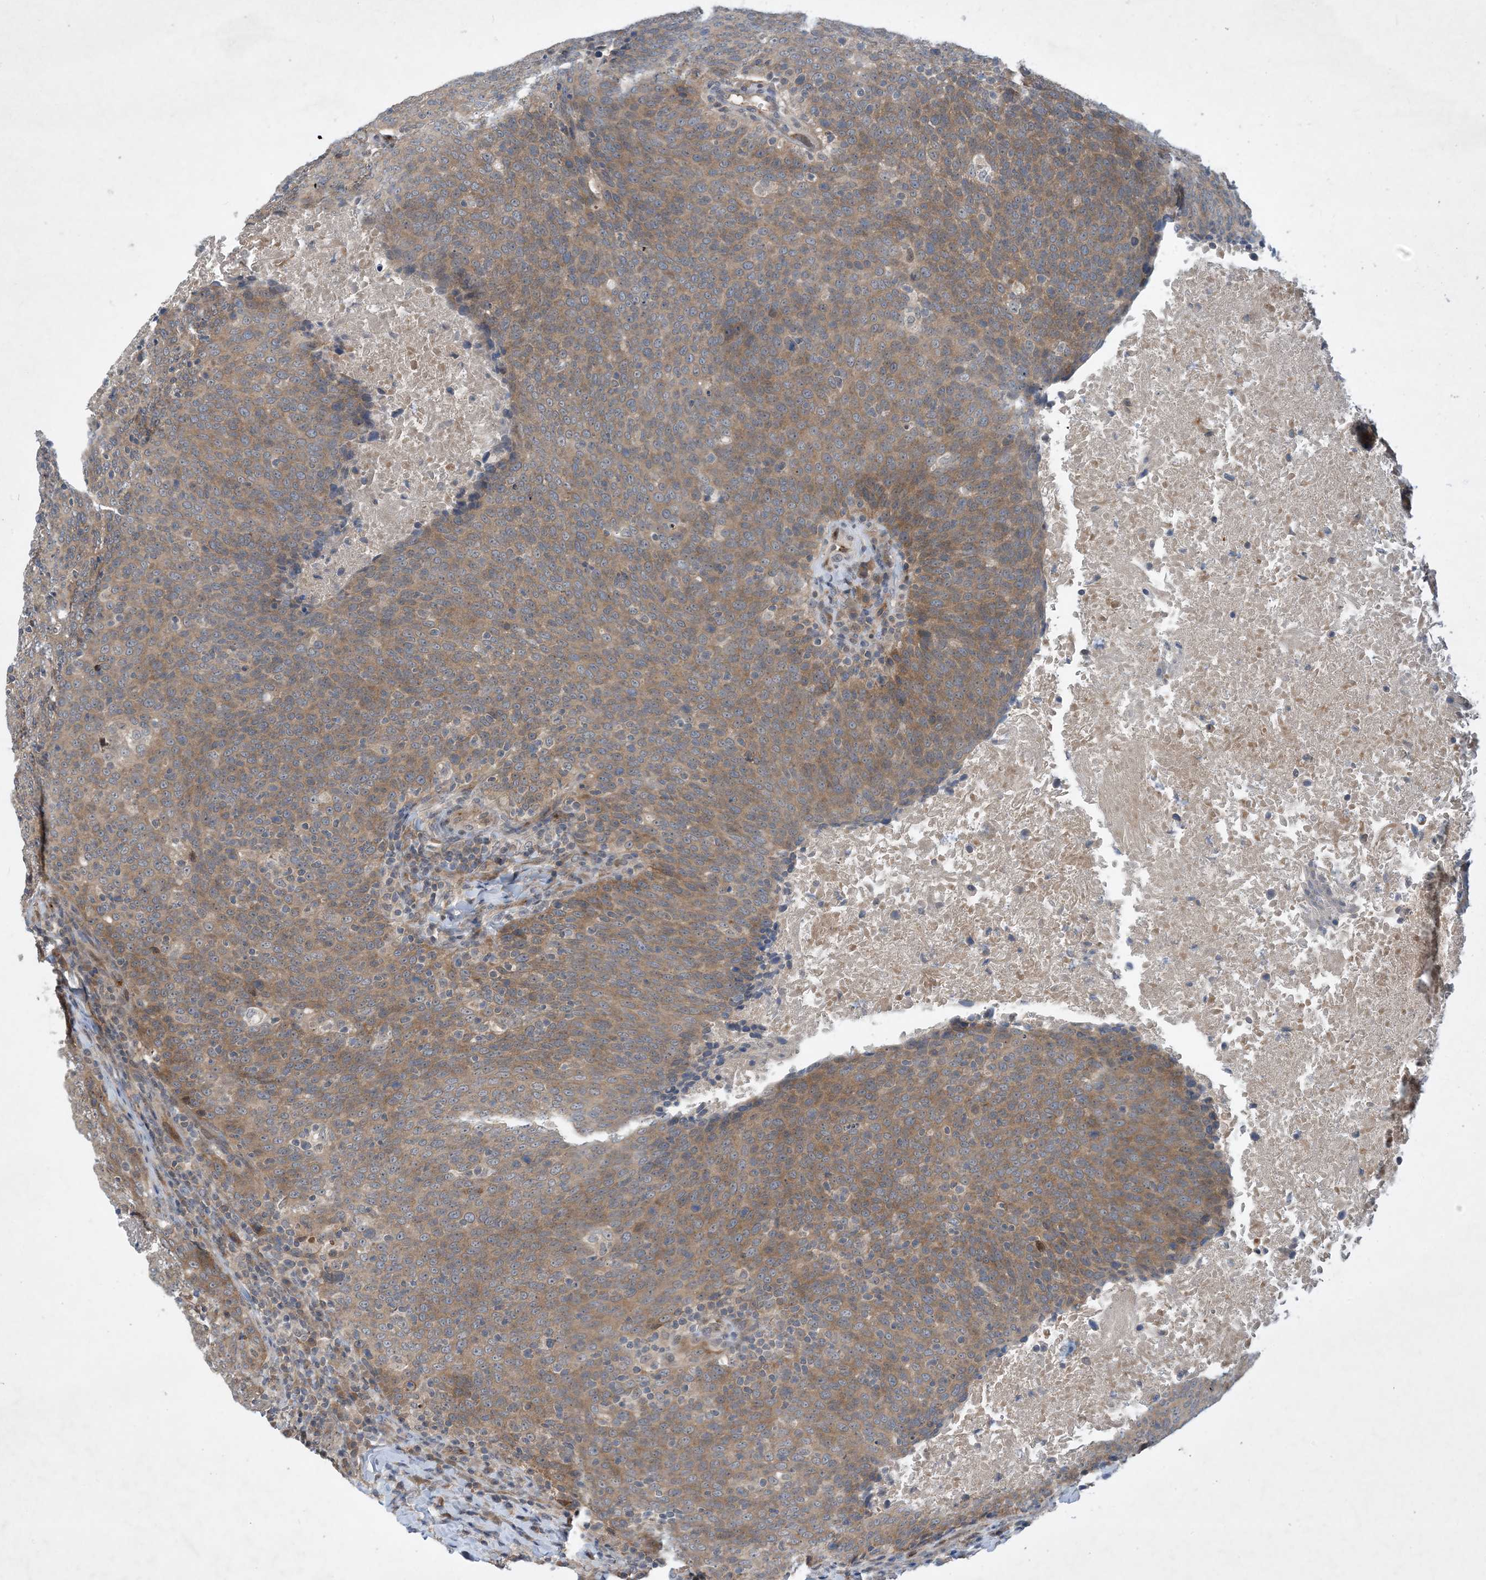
{"staining": {"intensity": "moderate", "quantity": ">75%", "location": "cytoplasmic/membranous"}, "tissue": "head and neck cancer", "cell_type": "Tumor cells", "image_type": "cancer", "snomed": [{"axis": "morphology", "description": "Squamous cell carcinoma, NOS"}, {"axis": "morphology", "description": "Squamous cell carcinoma, metastatic, NOS"}, {"axis": "topography", "description": "Lymph node"}, {"axis": "topography", "description": "Head-Neck"}], "caption": "A brown stain highlights moderate cytoplasmic/membranous staining of a protein in head and neck cancer (squamous cell carcinoma) tumor cells.", "gene": "TINAG", "patient": {"sex": "male", "age": 62}}